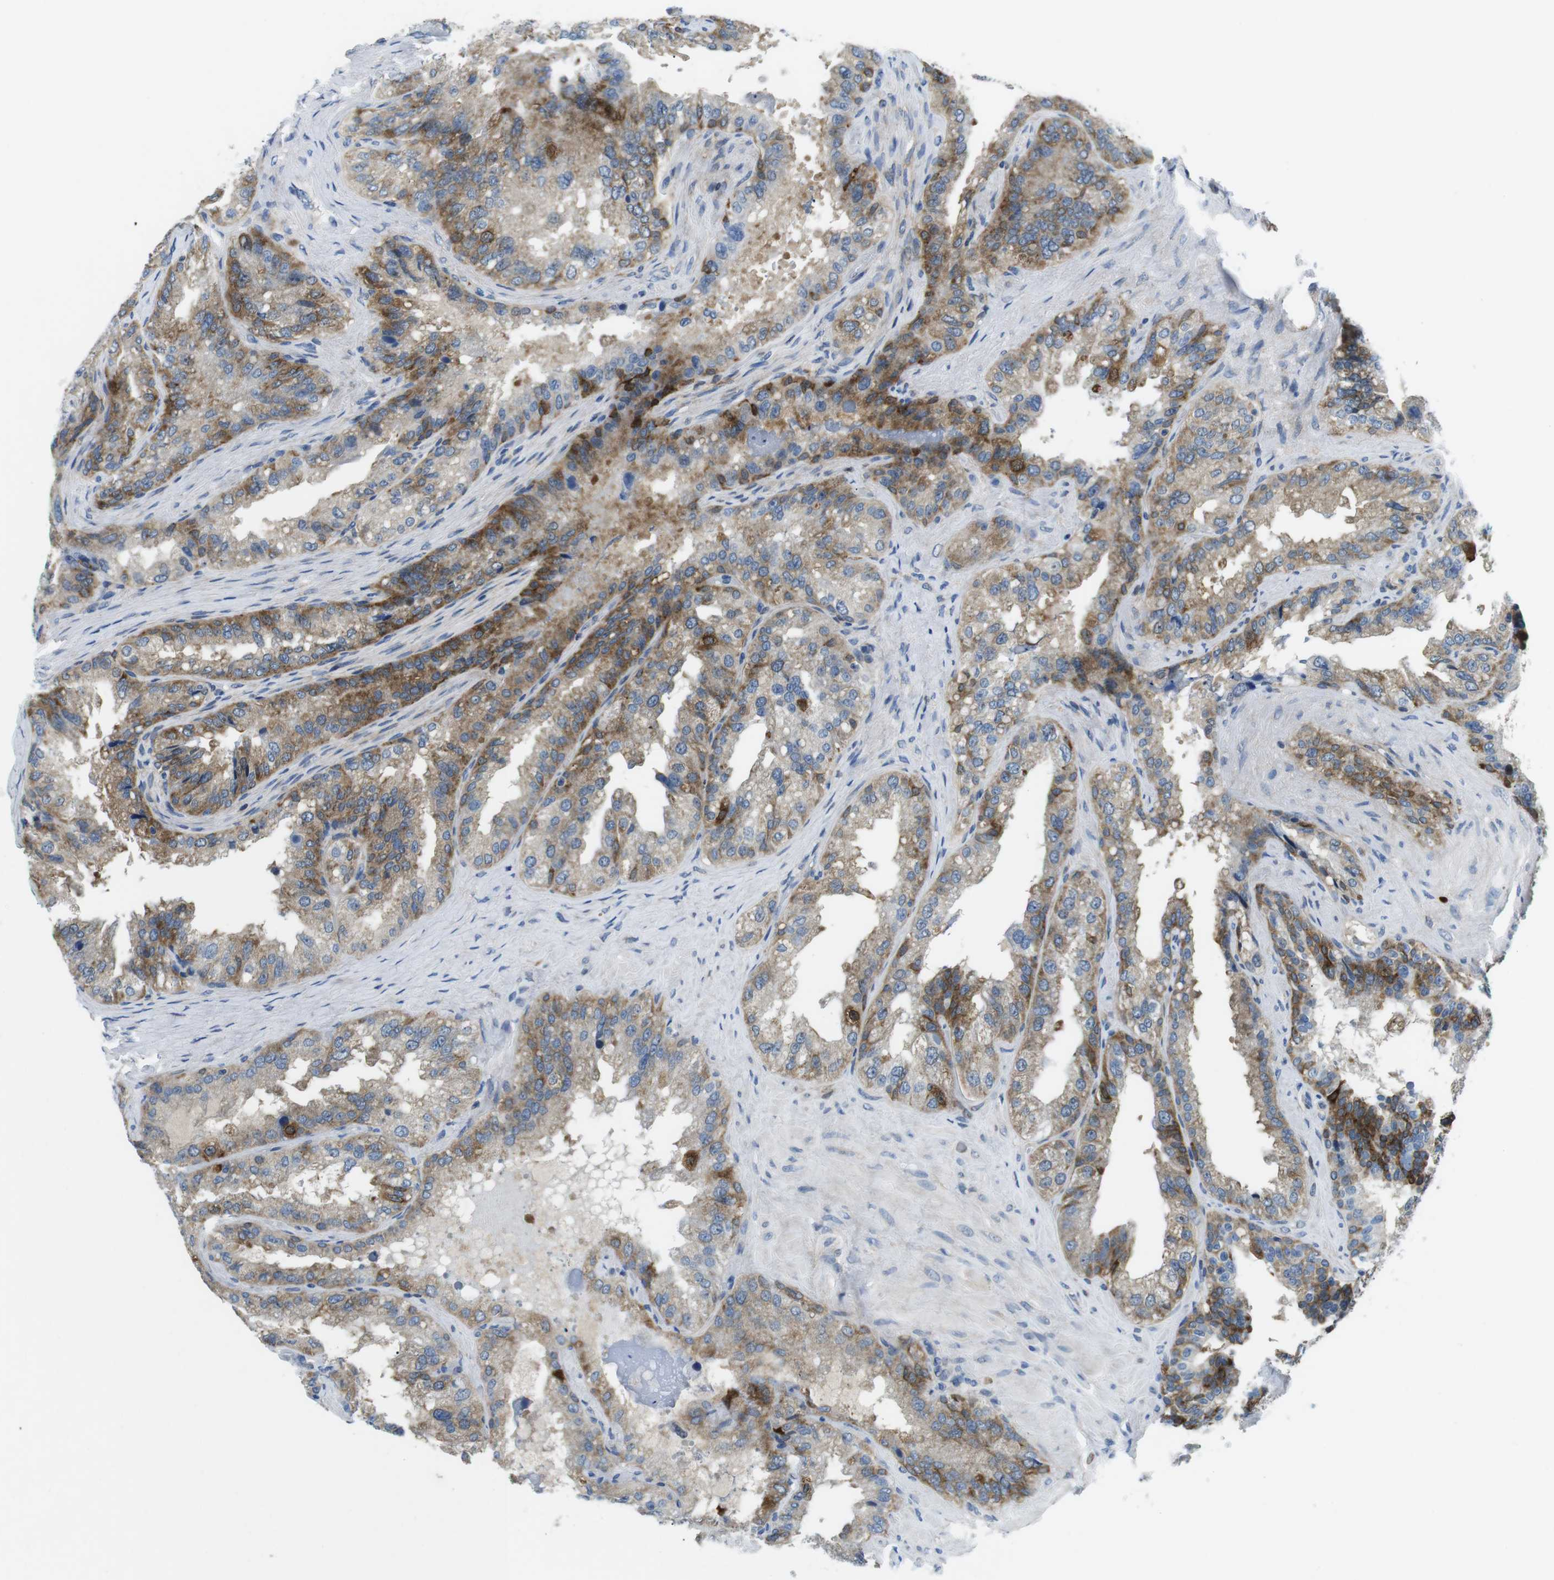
{"staining": {"intensity": "moderate", "quantity": ">75%", "location": "cytoplasmic/membranous"}, "tissue": "seminal vesicle", "cell_type": "Glandular cells", "image_type": "normal", "snomed": [{"axis": "morphology", "description": "Normal tissue, NOS"}, {"axis": "topography", "description": "Seminal veicle"}], "caption": "IHC micrograph of unremarkable human seminal vesicle stained for a protein (brown), which exhibits medium levels of moderate cytoplasmic/membranous positivity in approximately >75% of glandular cells.", "gene": "PHLDA1", "patient": {"sex": "male", "age": 68}}